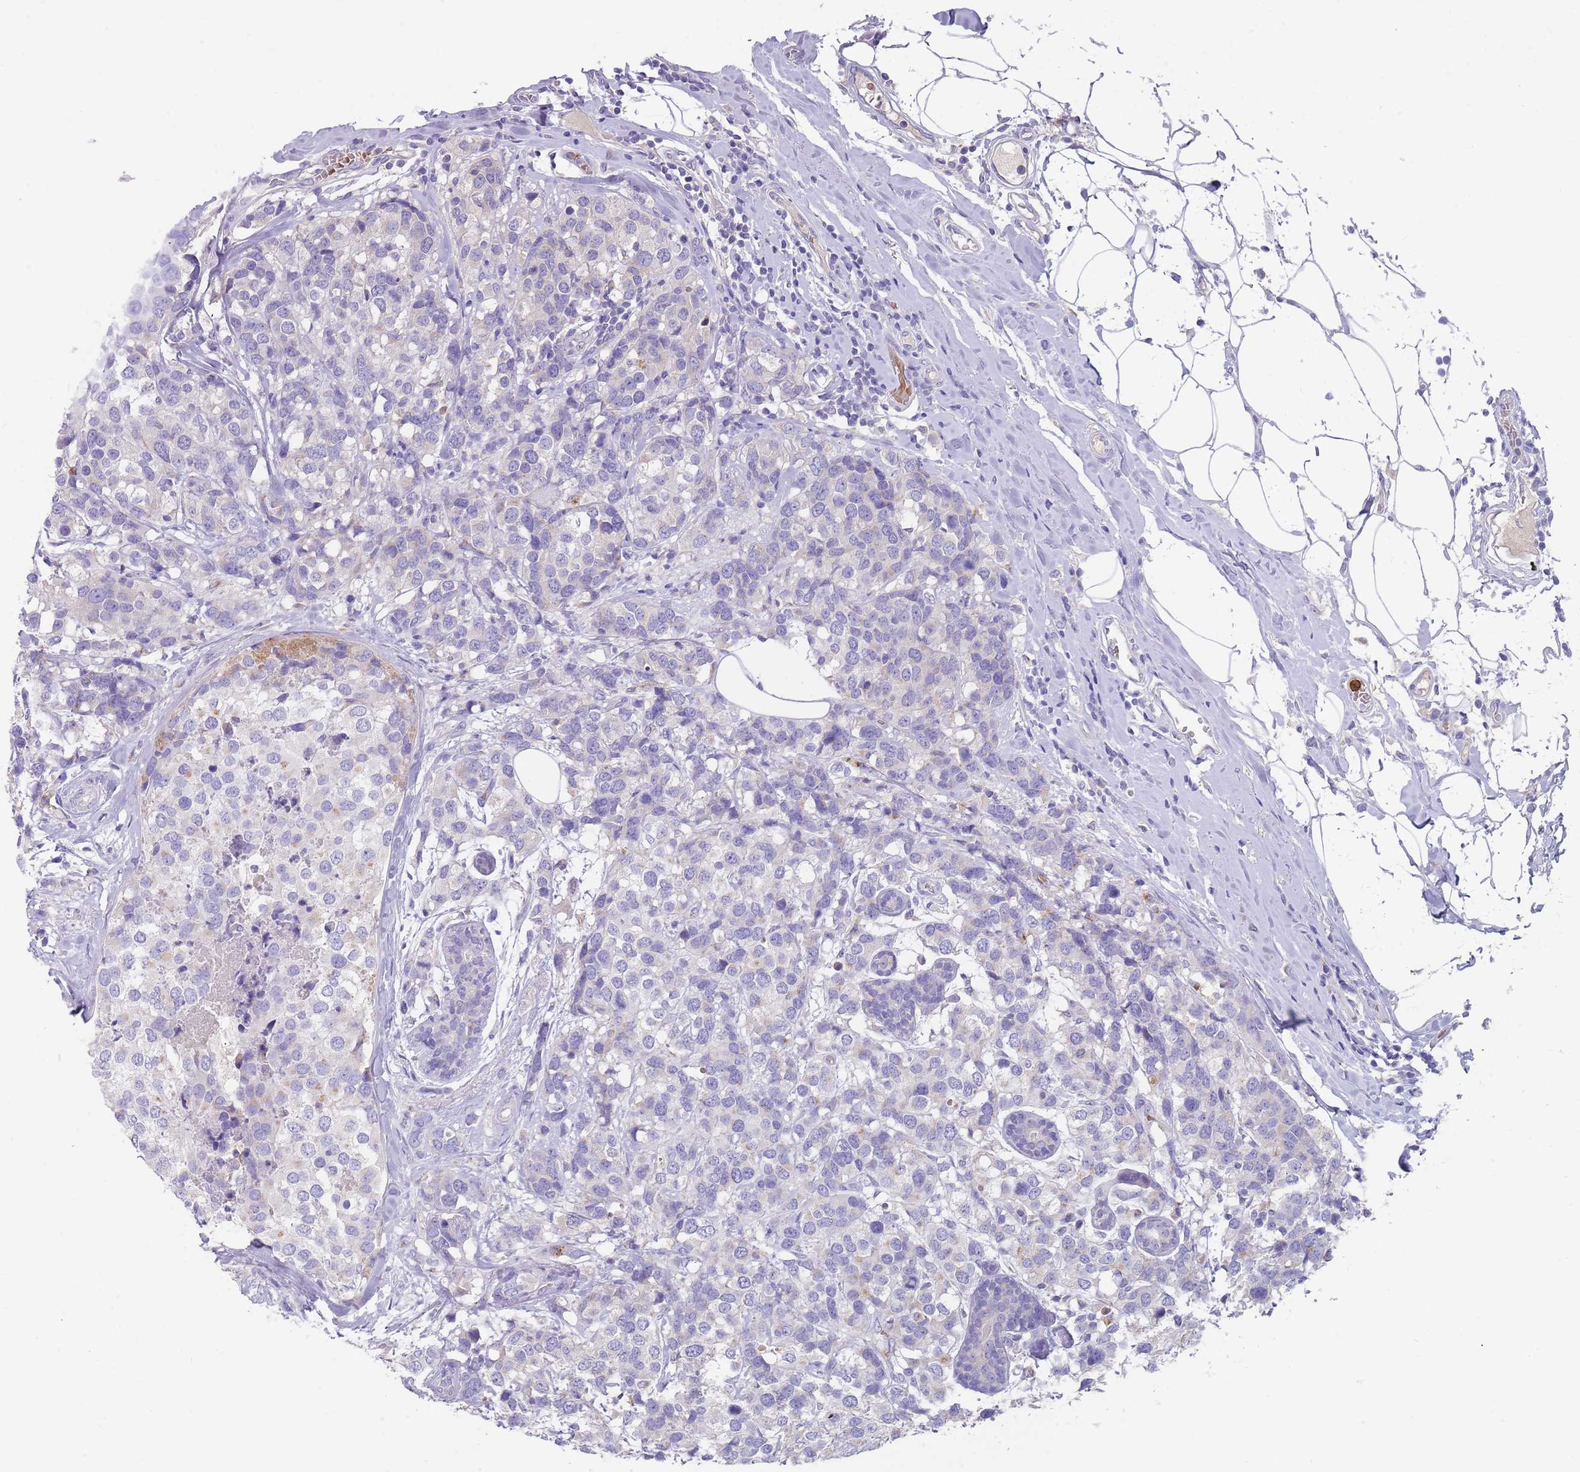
{"staining": {"intensity": "negative", "quantity": "none", "location": "none"}, "tissue": "breast cancer", "cell_type": "Tumor cells", "image_type": "cancer", "snomed": [{"axis": "morphology", "description": "Lobular carcinoma"}, {"axis": "topography", "description": "Breast"}], "caption": "DAB immunohistochemical staining of breast cancer (lobular carcinoma) reveals no significant staining in tumor cells.", "gene": "TMEM251", "patient": {"sex": "female", "age": 59}}